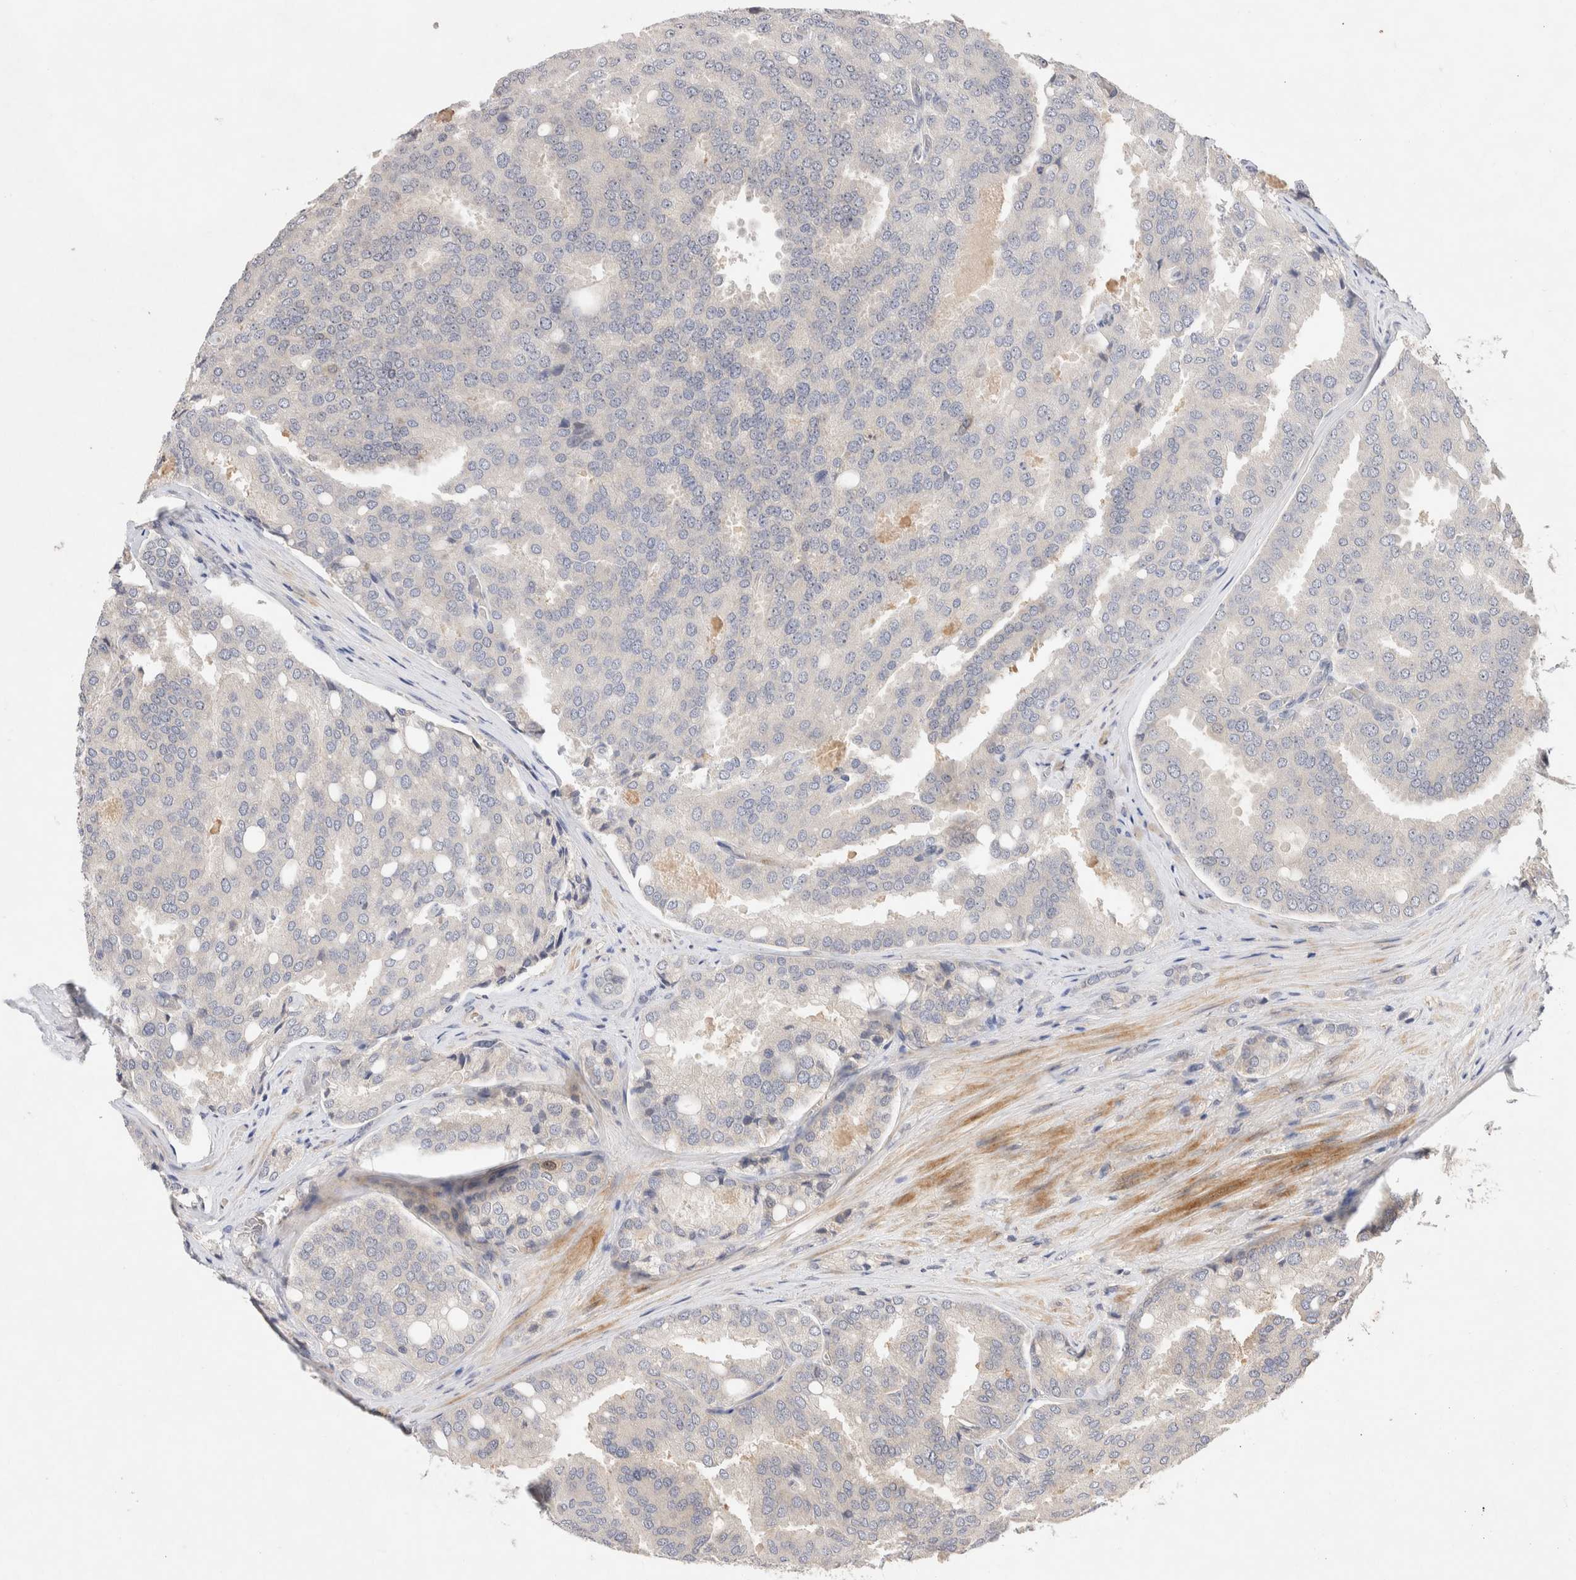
{"staining": {"intensity": "negative", "quantity": "none", "location": "none"}, "tissue": "prostate cancer", "cell_type": "Tumor cells", "image_type": "cancer", "snomed": [{"axis": "morphology", "description": "Adenocarcinoma, High grade"}, {"axis": "topography", "description": "Prostate"}], "caption": "This micrograph is of prostate adenocarcinoma (high-grade) stained with IHC to label a protein in brown with the nuclei are counter-stained blue. There is no staining in tumor cells. (DAB (3,3'-diaminobenzidine) immunohistochemistry (IHC), high magnification).", "gene": "NSMAF", "patient": {"sex": "male", "age": 50}}